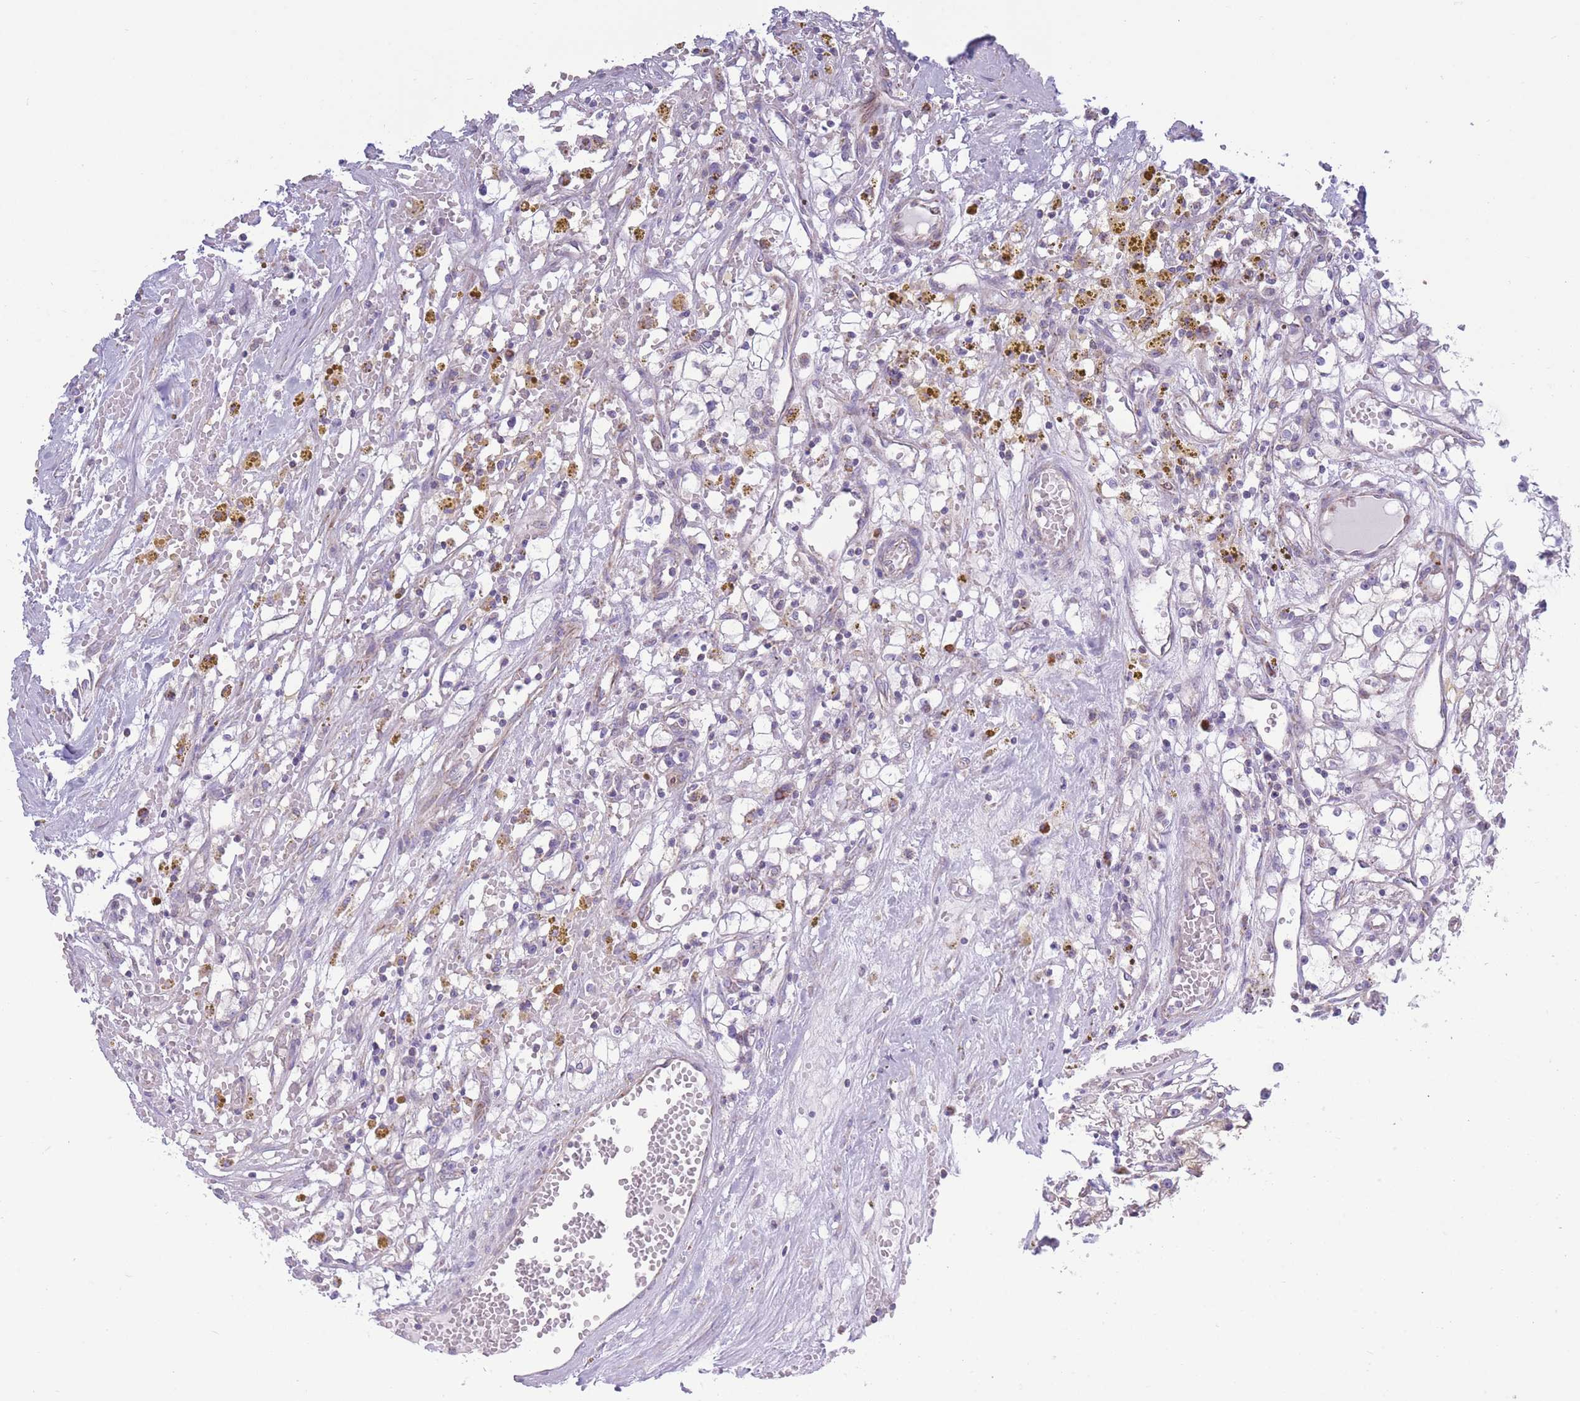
{"staining": {"intensity": "negative", "quantity": "none", "location": "none"}, "tissue": "renal cancer", "cell_type": "Tumor cells", "image_type": "cancer", "snomed": [{"axis": "morphology", "description": "Adenocarcinoma, NOS"}, {"axis": "topography", "description": "Kidney"}], "caption": "Renal cancer (adenocarcinoma) stained for a protein using immunohistochemistry displays no staining tumor cells.", "gene": "PDHA1", "patient": {"sex": "male", "age": 56}}